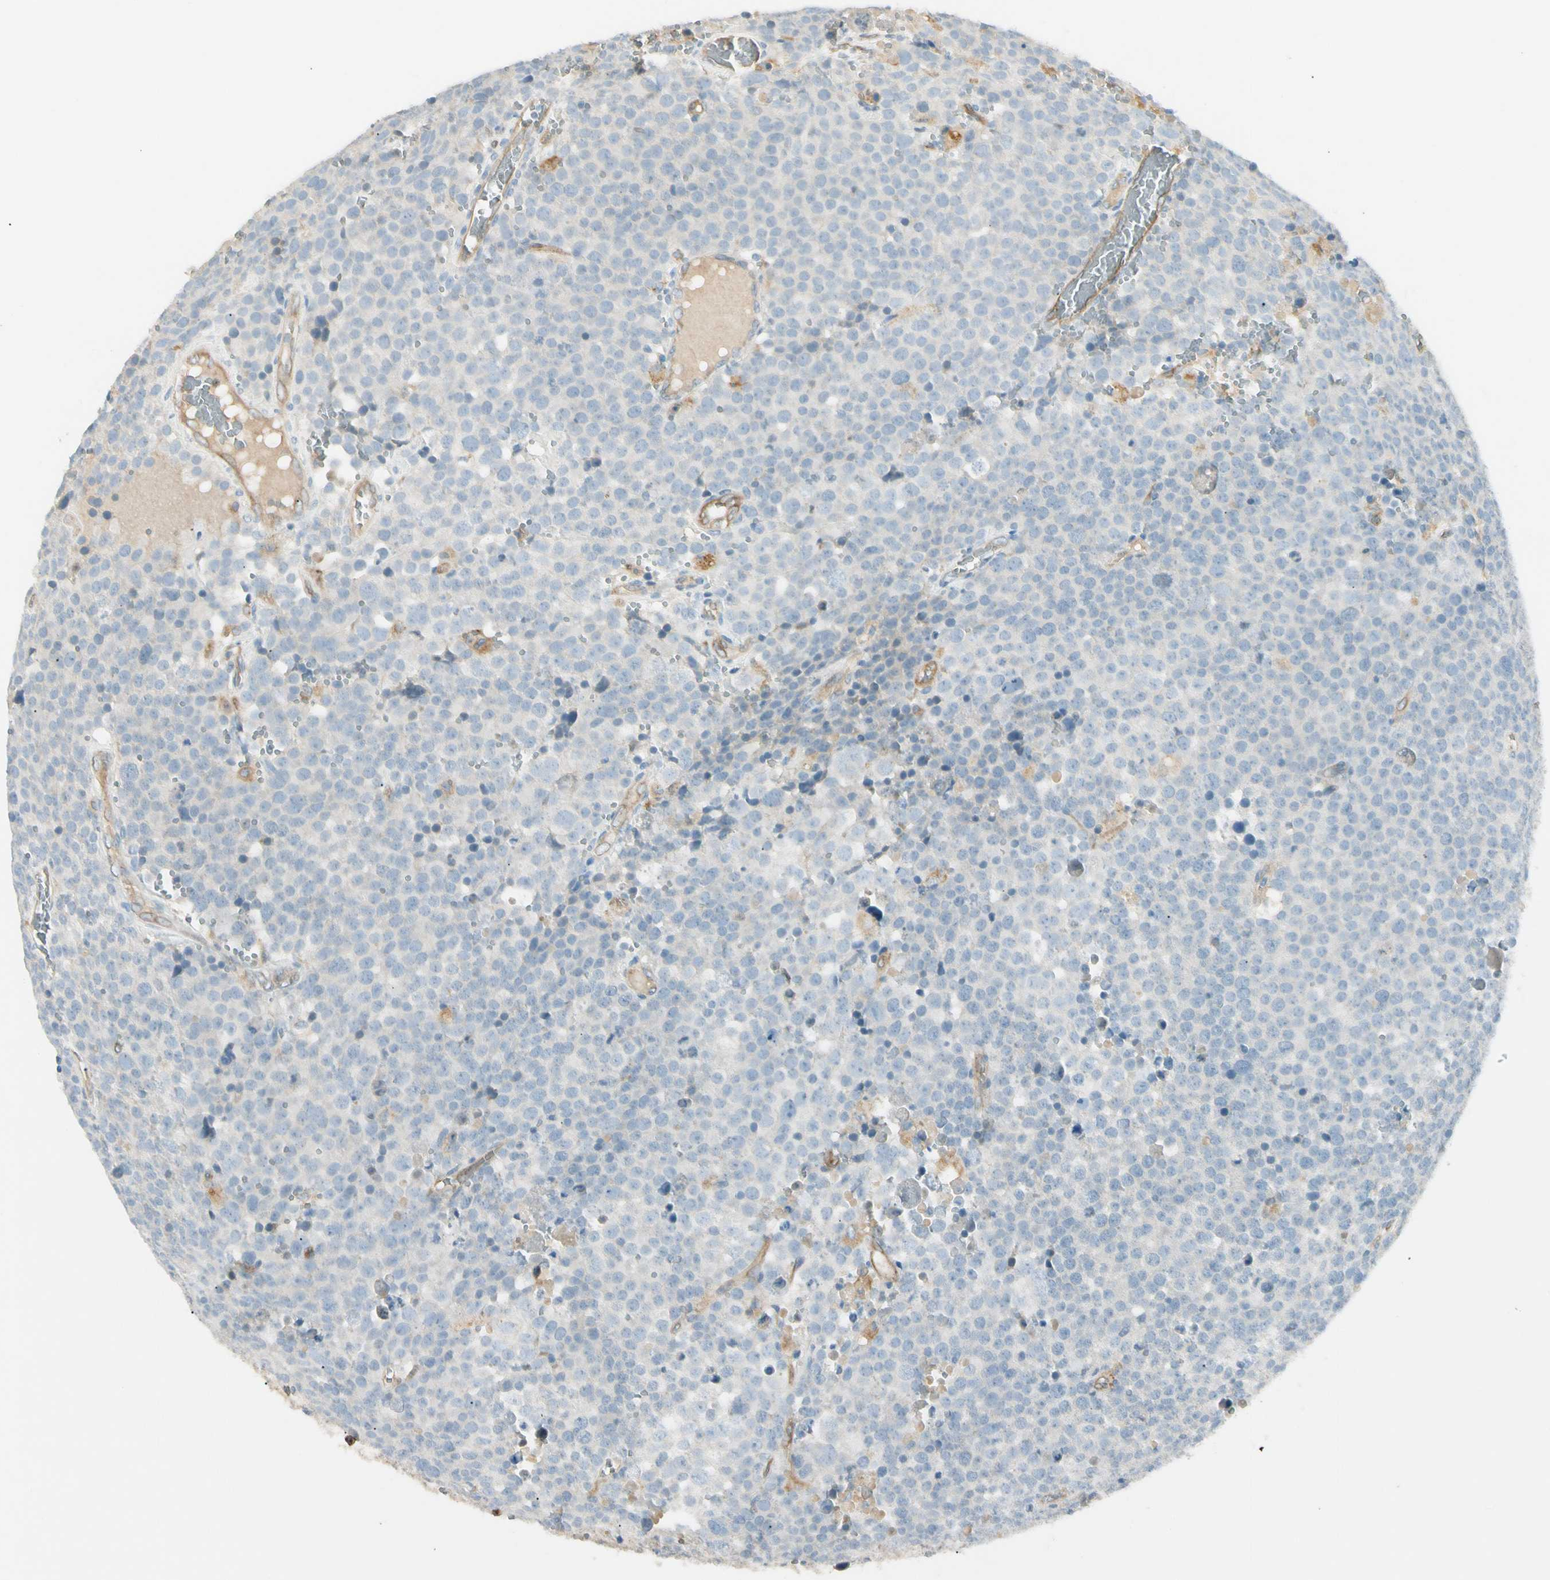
{"staining": {"intensity": "negative", "quantity": "none", "location": "none"}, "tissue": "testis cancer", "cell_type": "Tumor cells", "image_type": "cancer", "snomed": [{"axis": "morphology", "description": "Seminoma, NOS"}, {"axis": "topography", "description": "Testis"}], "caption": "Testis cancer was stained to show a protein in brown. There is no significant positivity in tumor cells. (DAB immunohistochemistry (IHC) with hematoxylin counter stain).", "gene": "LPCAT2", "patient": {"sex": "male", "age": 71}}